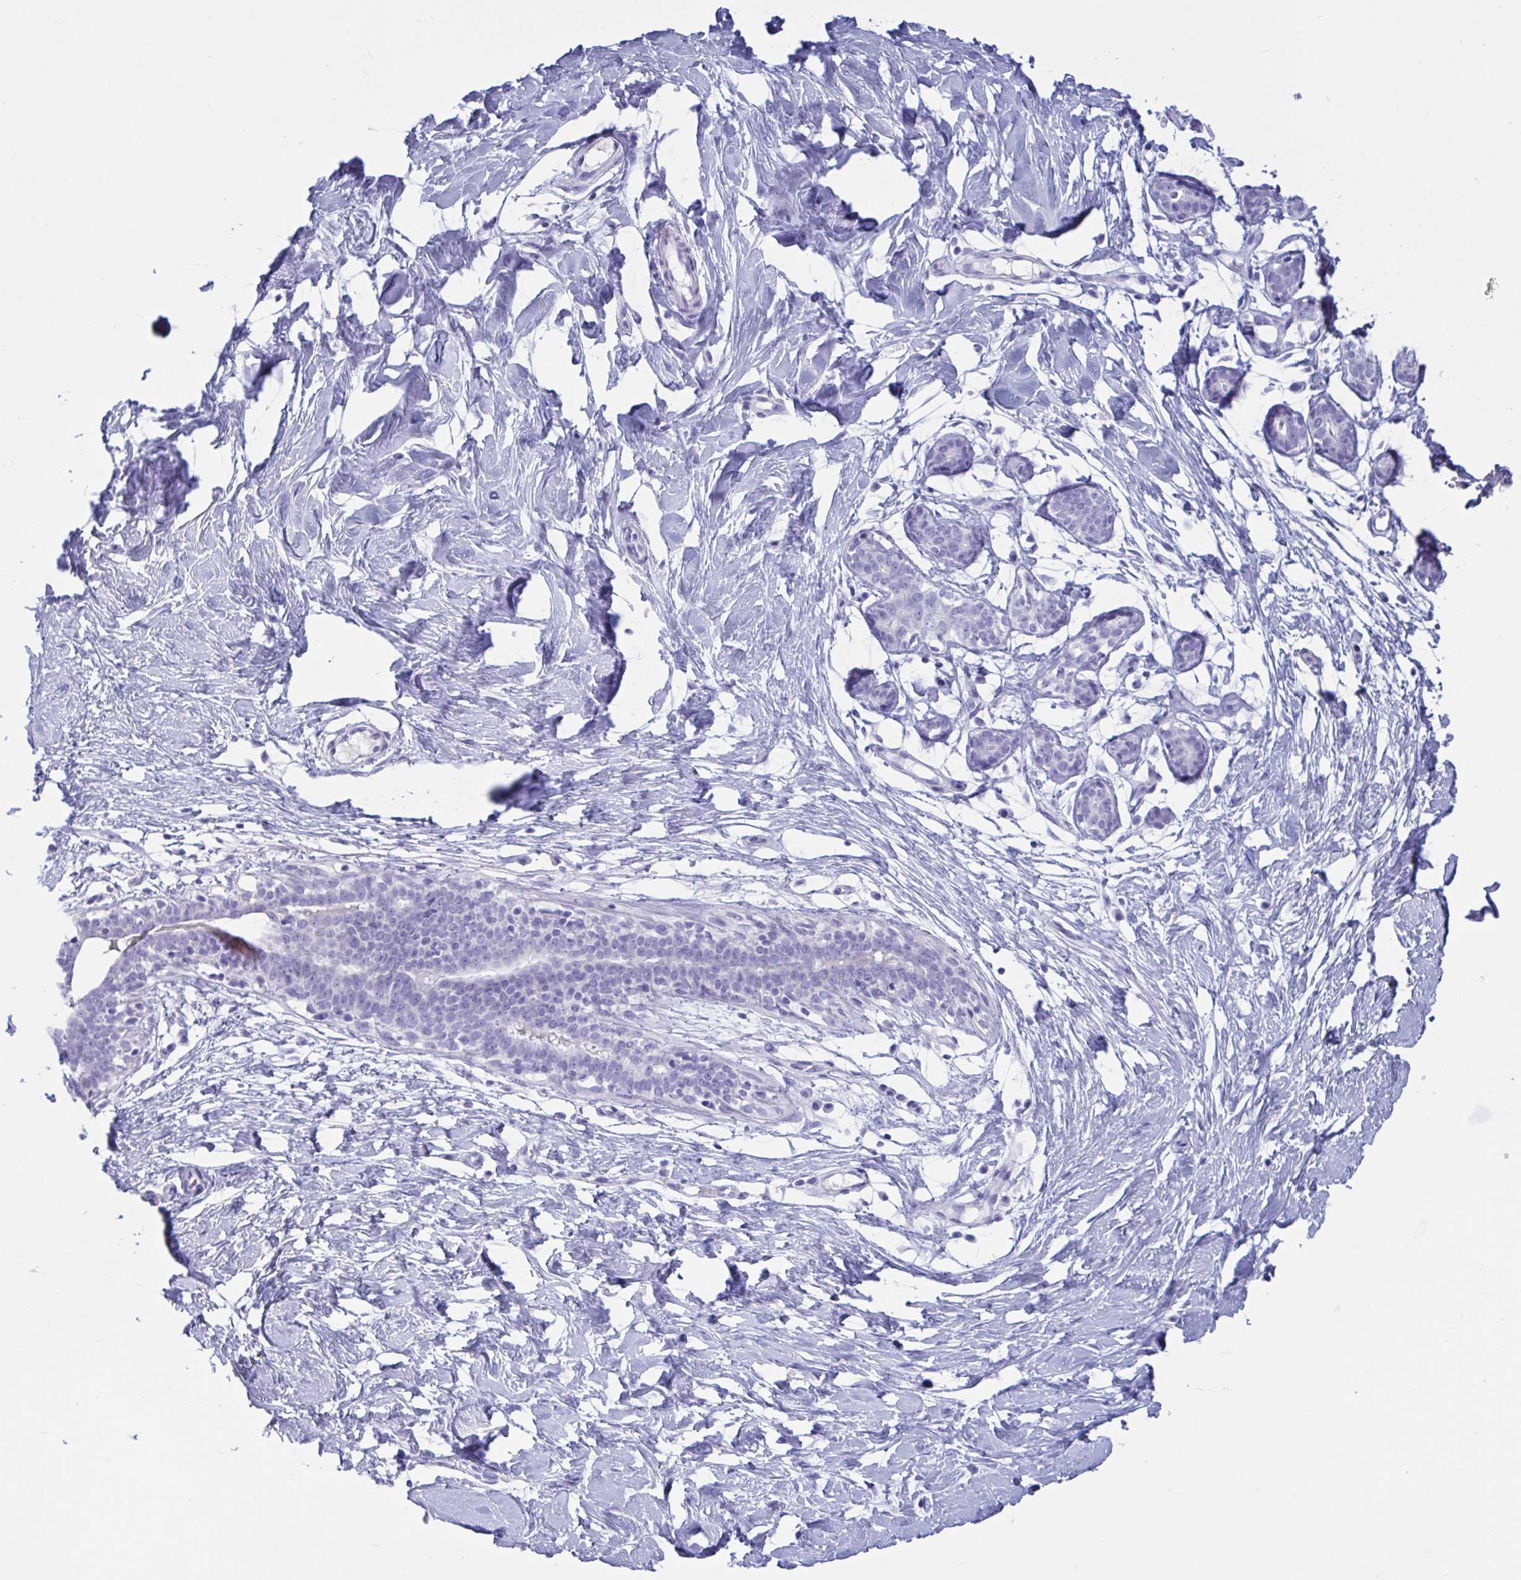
{"staining": {"intensity": "negative", "quantity": "none", "location": "none"}, "tissue": "breast", "cell_type": "Adipocytes", "image_type": "normal", "snomed": [{"axis": "morphology", "description": "Normal tissue, NOS"}, {"axis": "topography", "description": "Breast"}], "caption": "This is a image of immunohistochemistry (IHC) staining of normal breast, which shows no expression in adipocytes. (DAB immunohistochemistry, high magnification).", "gene": "OXLD1", "patient": {"sex": "female", "age": 27}}